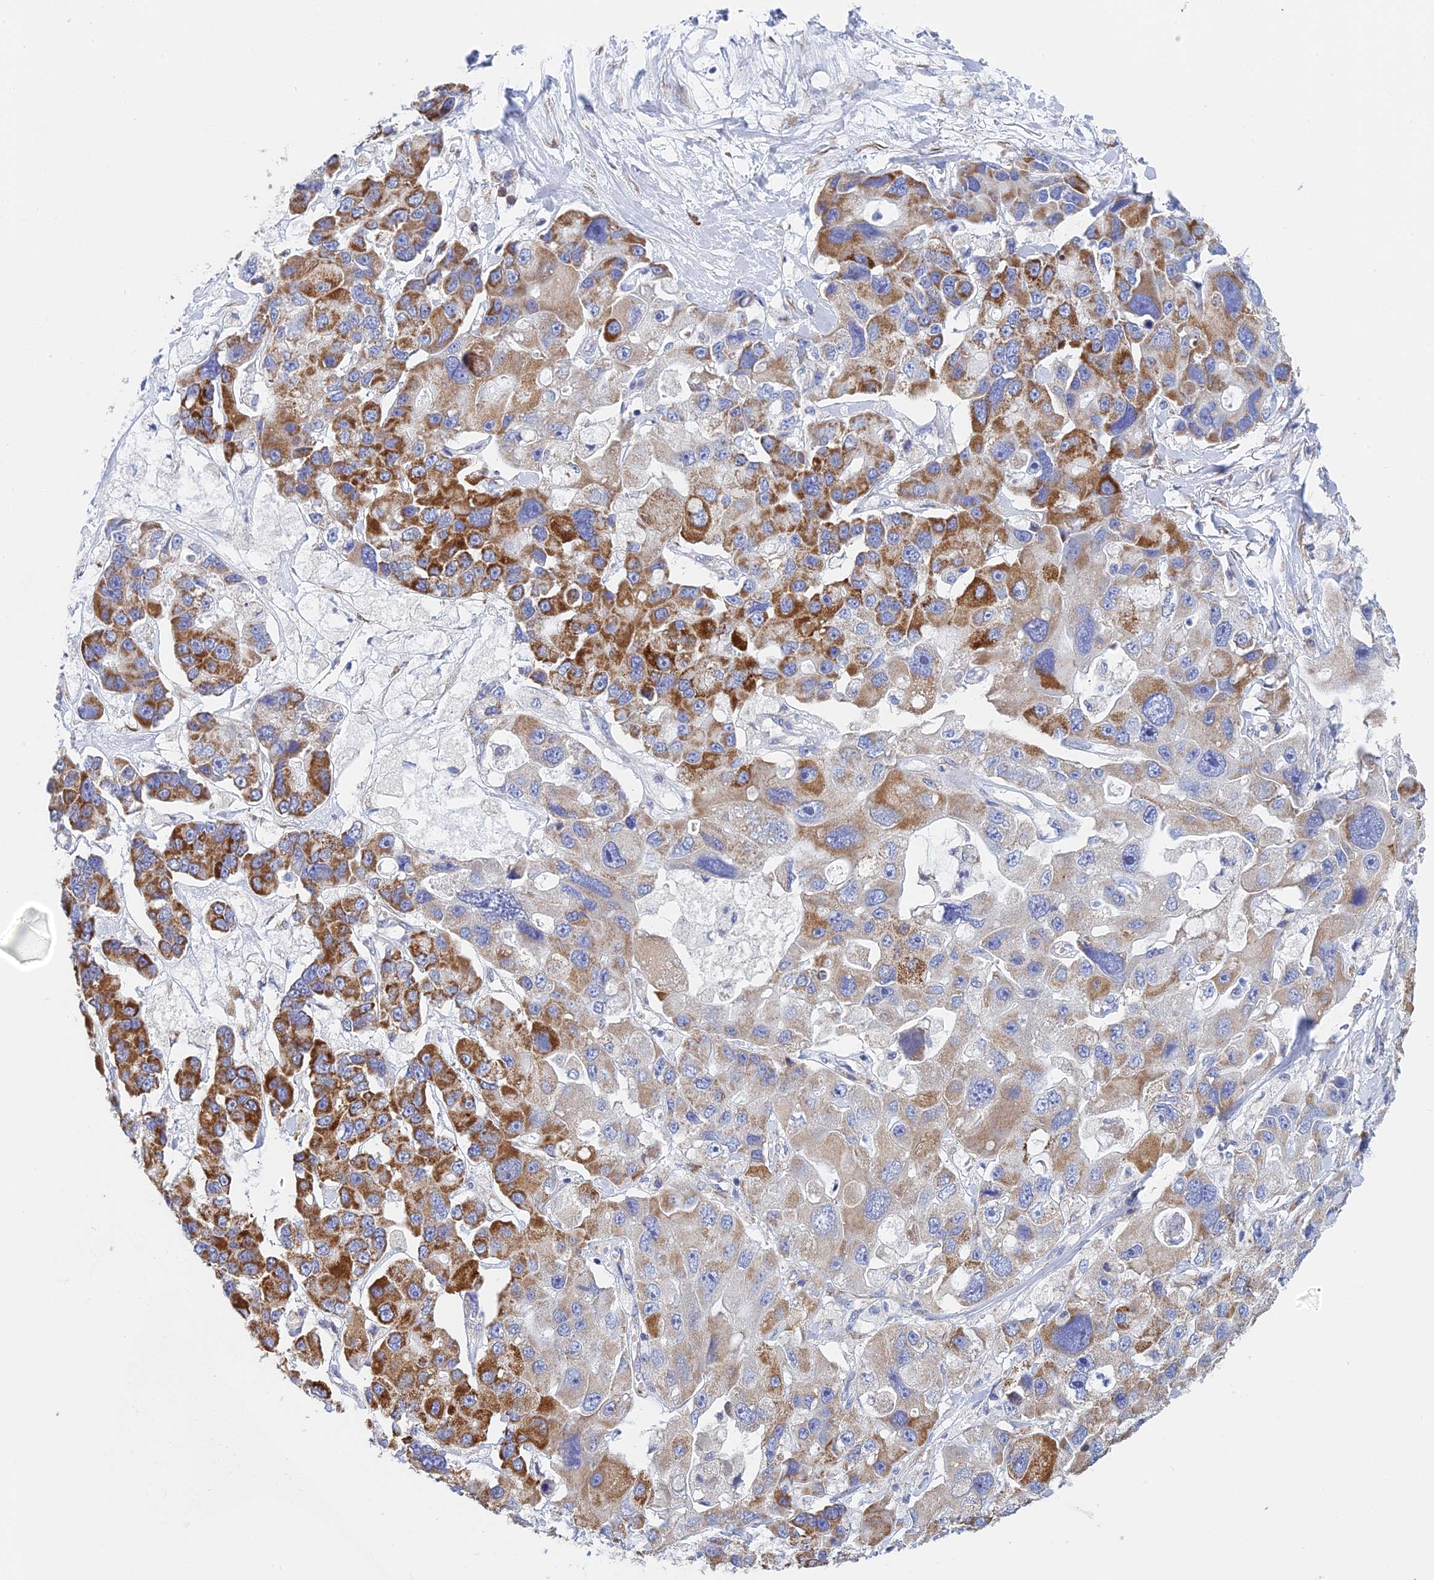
{"staining": {"intensity": "moderate", "quantity": ">75%", "location": "cytoplasmic/membranous"}, "tissue": "lung cancer", "cell_type": "Tumor cells", "image_type": "cancer", "snomed": [{"axis": "morphology", "description": "Adenocarcinoma, NOS"}, {"axis": "topography", "description": "Lung"}], "caption": "This is an image of immunohistochemistry (IHC) staining of adenocarcinoma (lung), which shows moderate expression in the cytoplasmic/membranous of tumor cells.", "gene": "CRACR2B", "patient": {"sex": "female", "age": 54}}